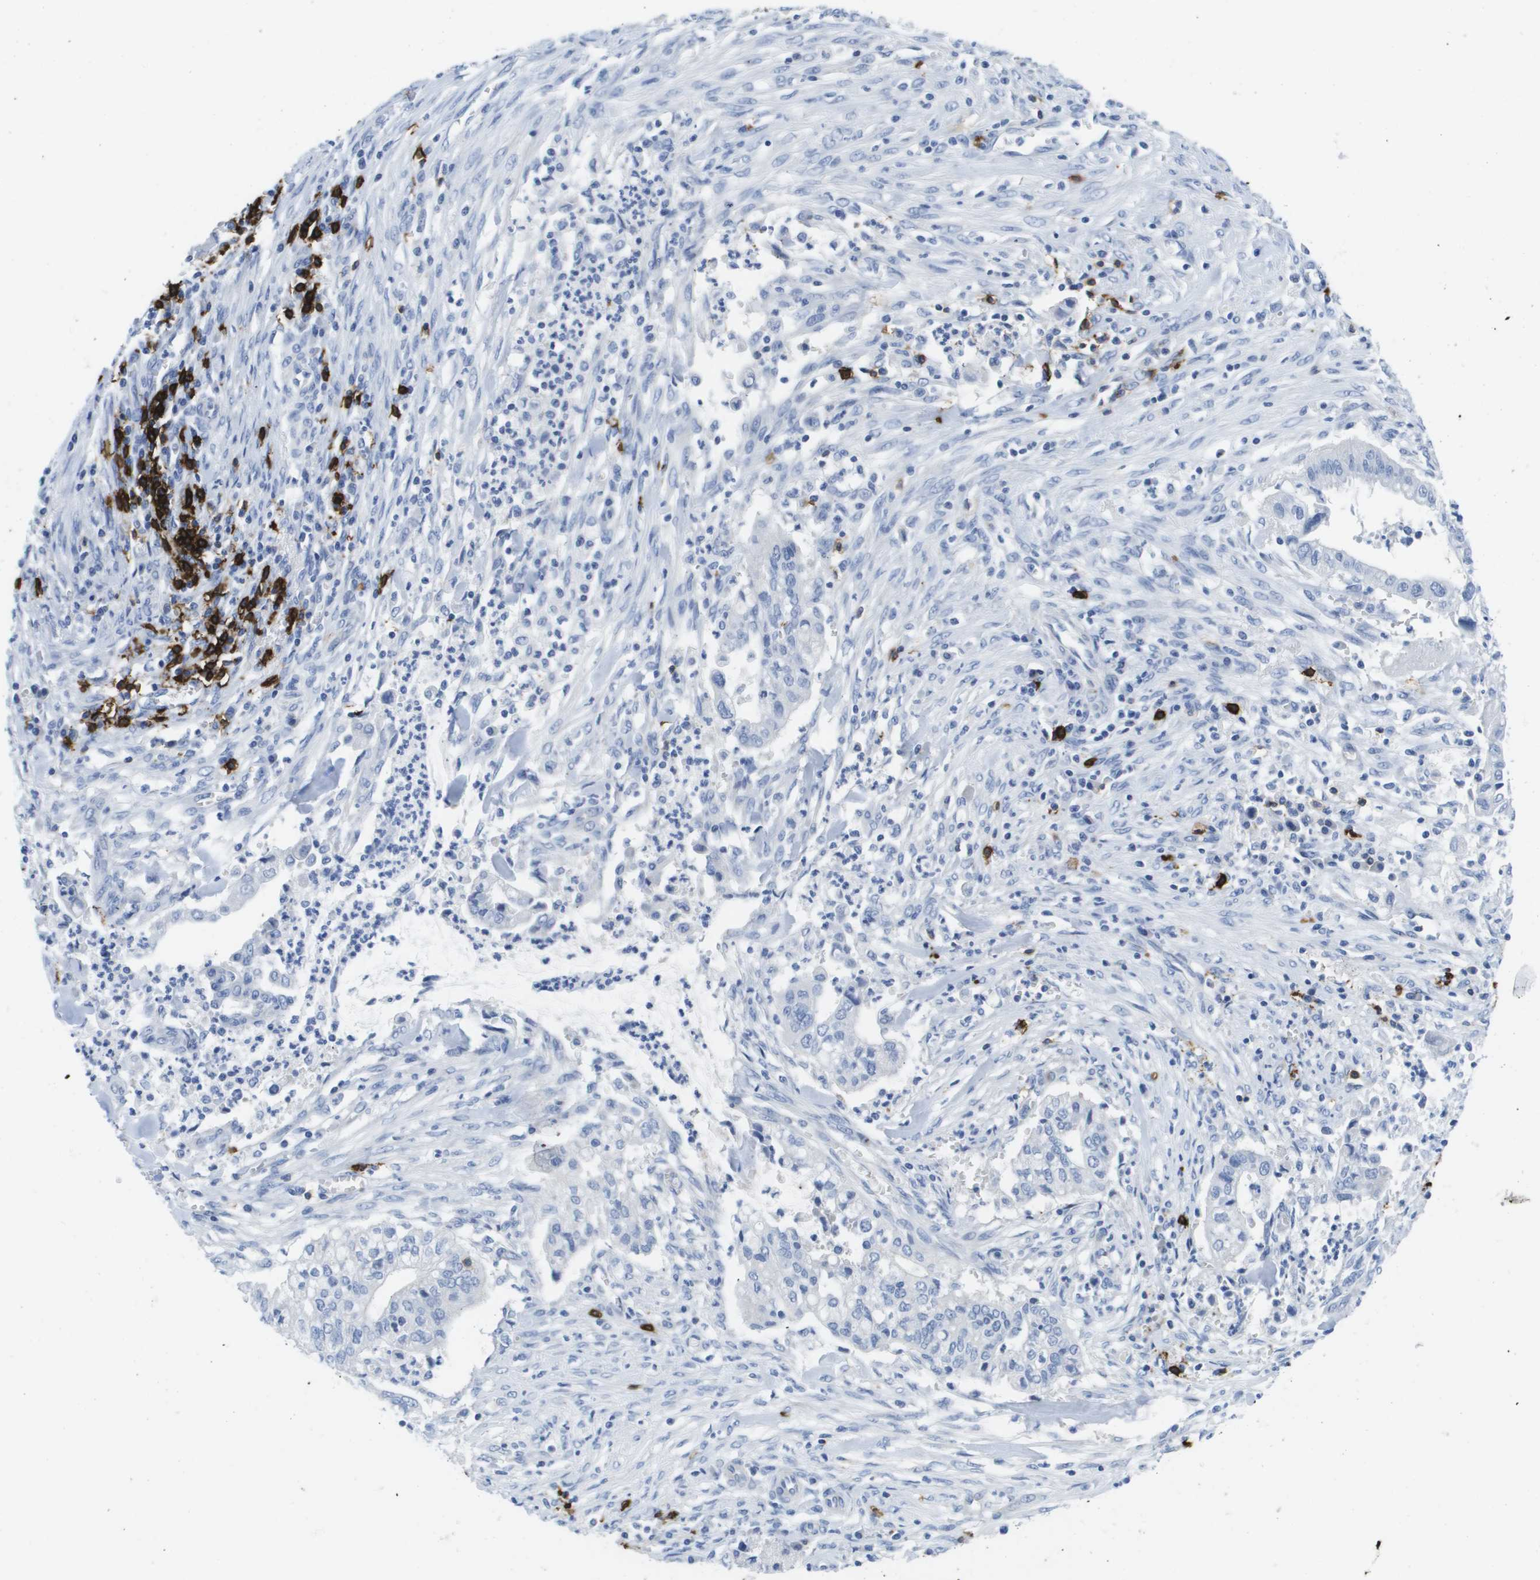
{"staining": {"intensity": "negative", "quantity": "none", "location": "none"}, "tissue": "cervical cancer", "cell_type": "Tumor cells", "image_type": "cancer", "snomed": [{"axis": "morphology", "description": "Adenocarcinoma, NOS"}, {"axis": "topography", "description": "Cervix"}], "caption": "Immunohistochemical staining of cervical cancer shows no significant positivity in tumor cells.", "gene": "MS4A1", "patient": {"sex": "female", "age": 44}}